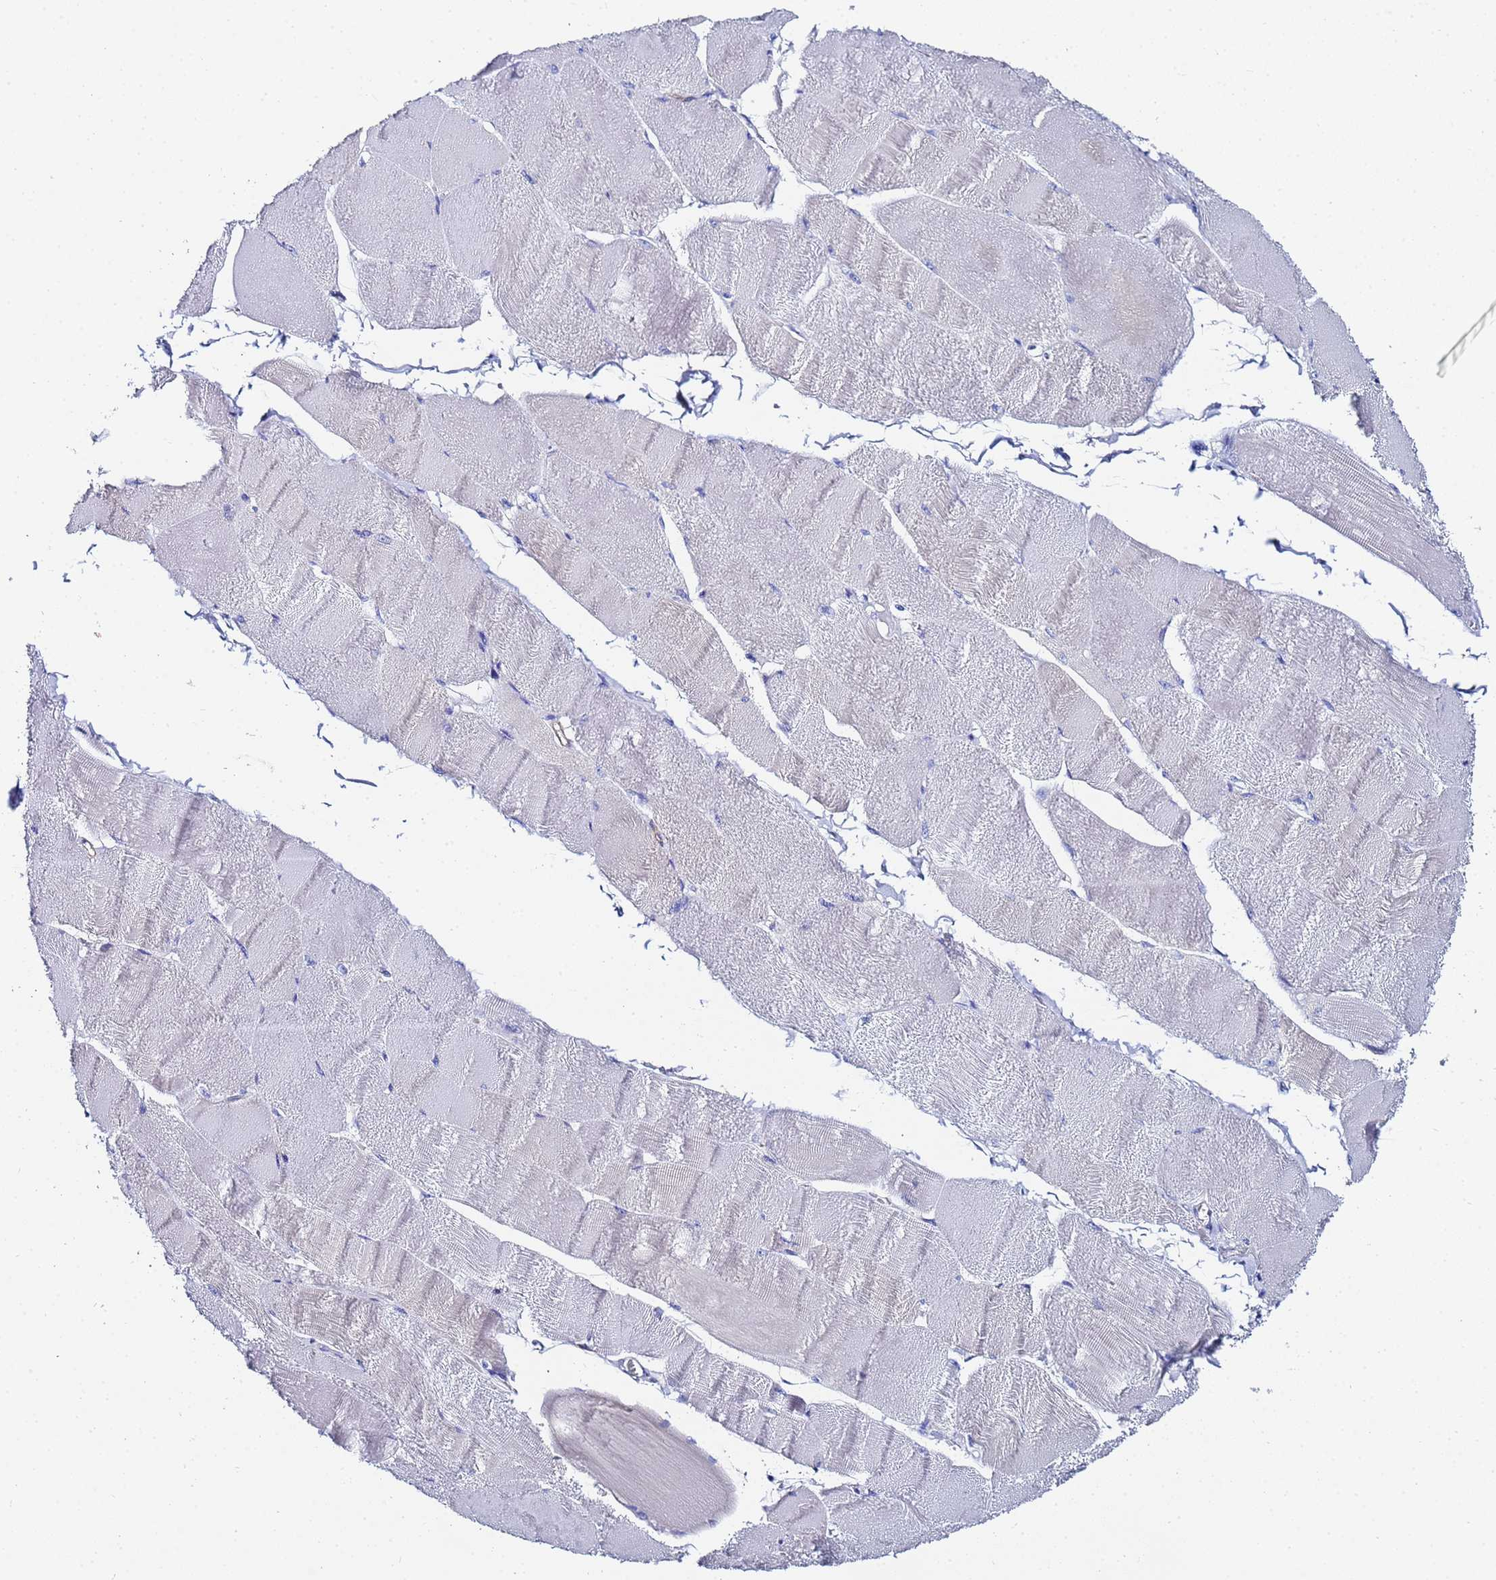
{"staining": {"intensity": "negative", "quantity": "none", "location": "none"}, "tissue": "skeletal muscle", "cell_type": "Myocytes", "image_type": "normal", "snomed": [{"axis": "morphology", "description": "Normal tissue, NOS"}, {"axis": "morphology", "description": "Basal cell carcinoma"}, {"axis": "topography", "description": "Skeletal muscle"}], "caption": "Immunohistochemical staining of benign skeletal muscle shows no significant staining in myocytes. Brightfield microscopy of immunohistochemistry stained with DAB (brown) and hematoxylin (blue), captured at high magnification.", "gene": "RAB39A", "patient": {"sex": "female", "age": 64}}